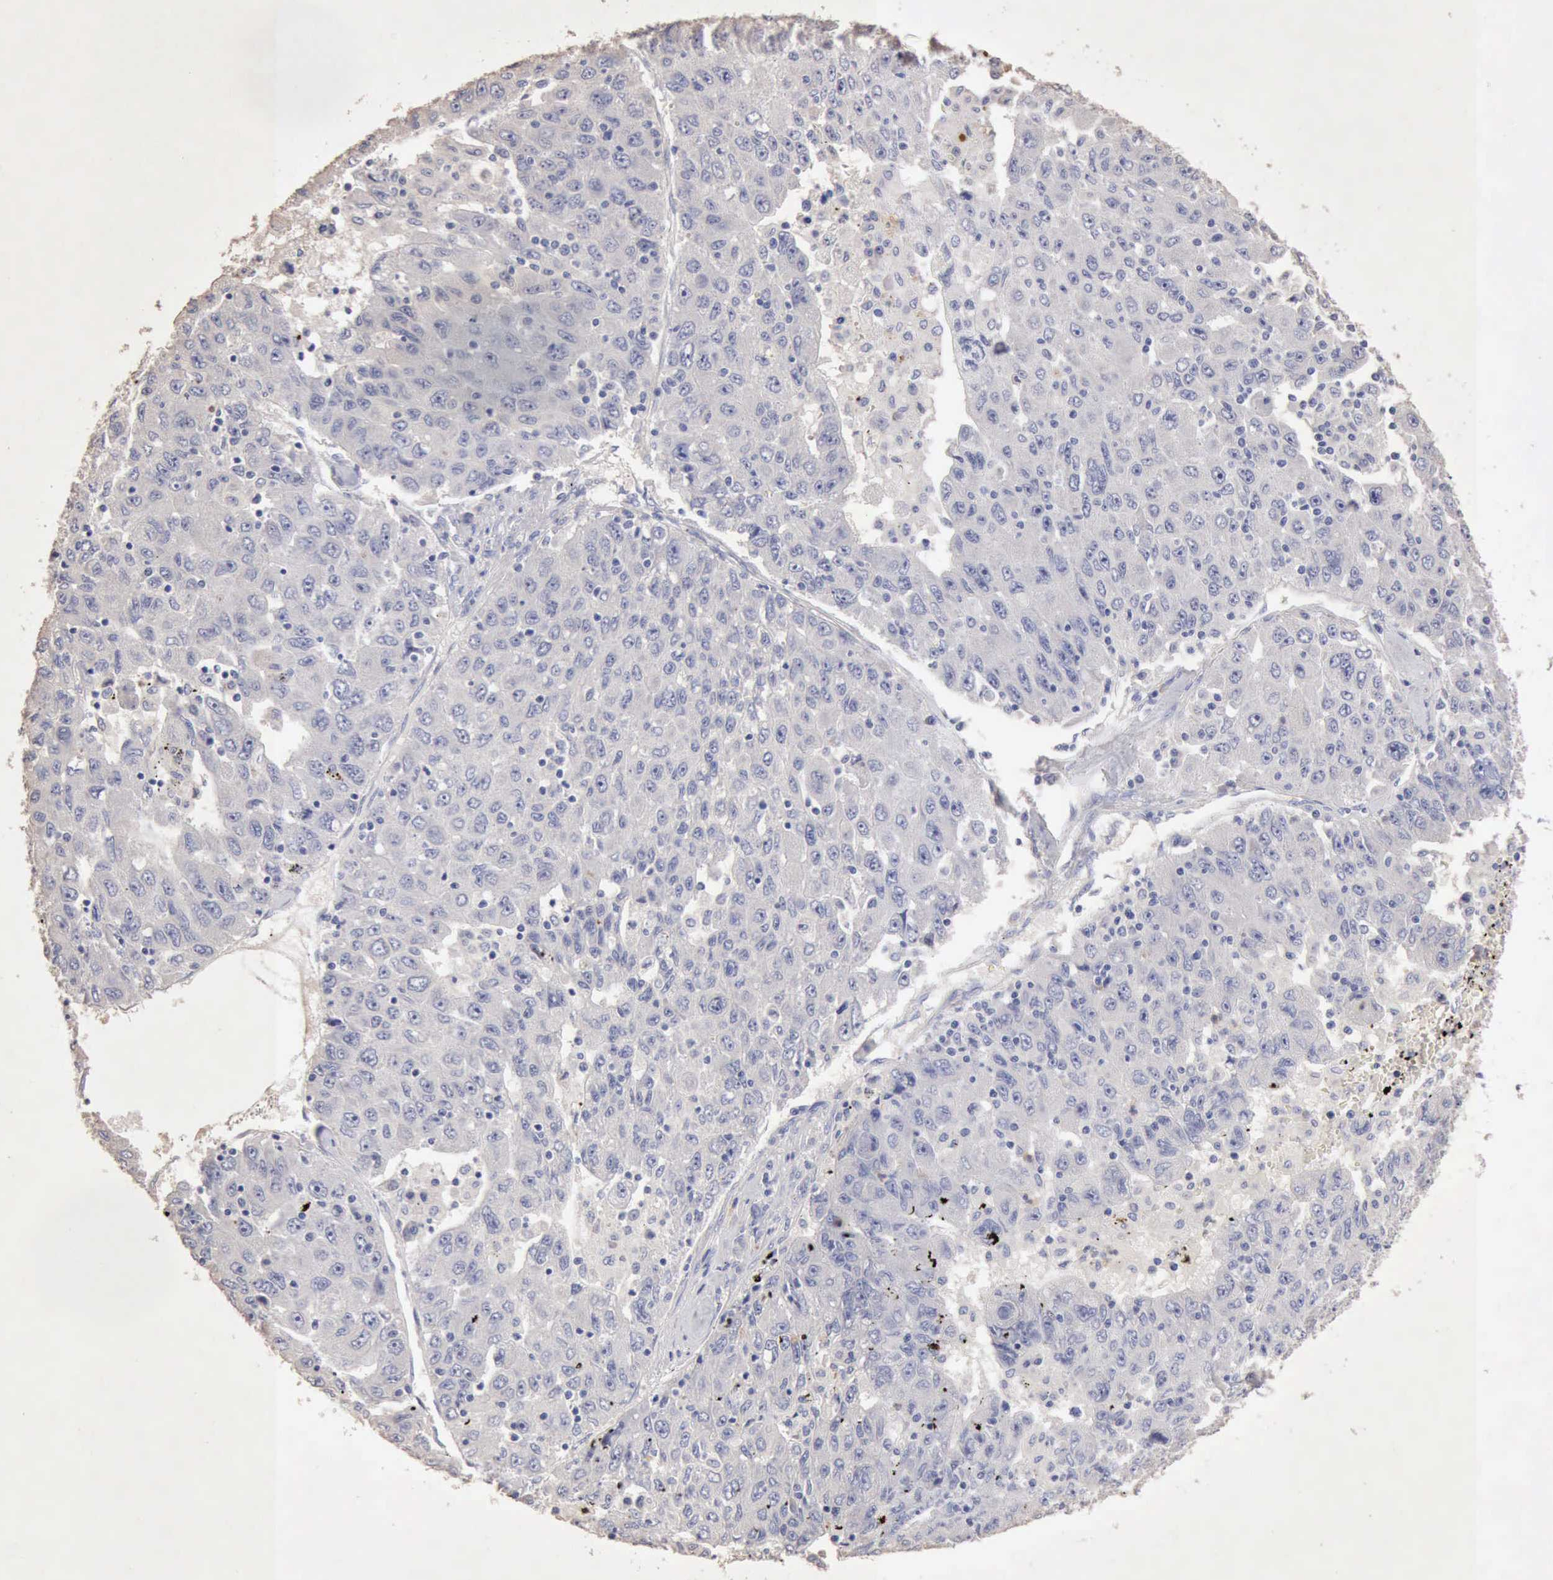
{"staining": {"intensity": "negative", "quantity": "none", "location": "none"}, "tissue": "liver cancer", "cell_type": "Tumor cells", "image_type": "cancer", "snomed": [{"axis": "morphology", "description": "Carcinoma, Hepatocellular, NOS"}, {"axis": "topography", "description": "Liver"}], "caption": "Tumor cells show no significant protein positivity in hepatocellular carcinoma (liver).", "gene": "KRT6B", "patient": {"sex": "male", "age": 49}}